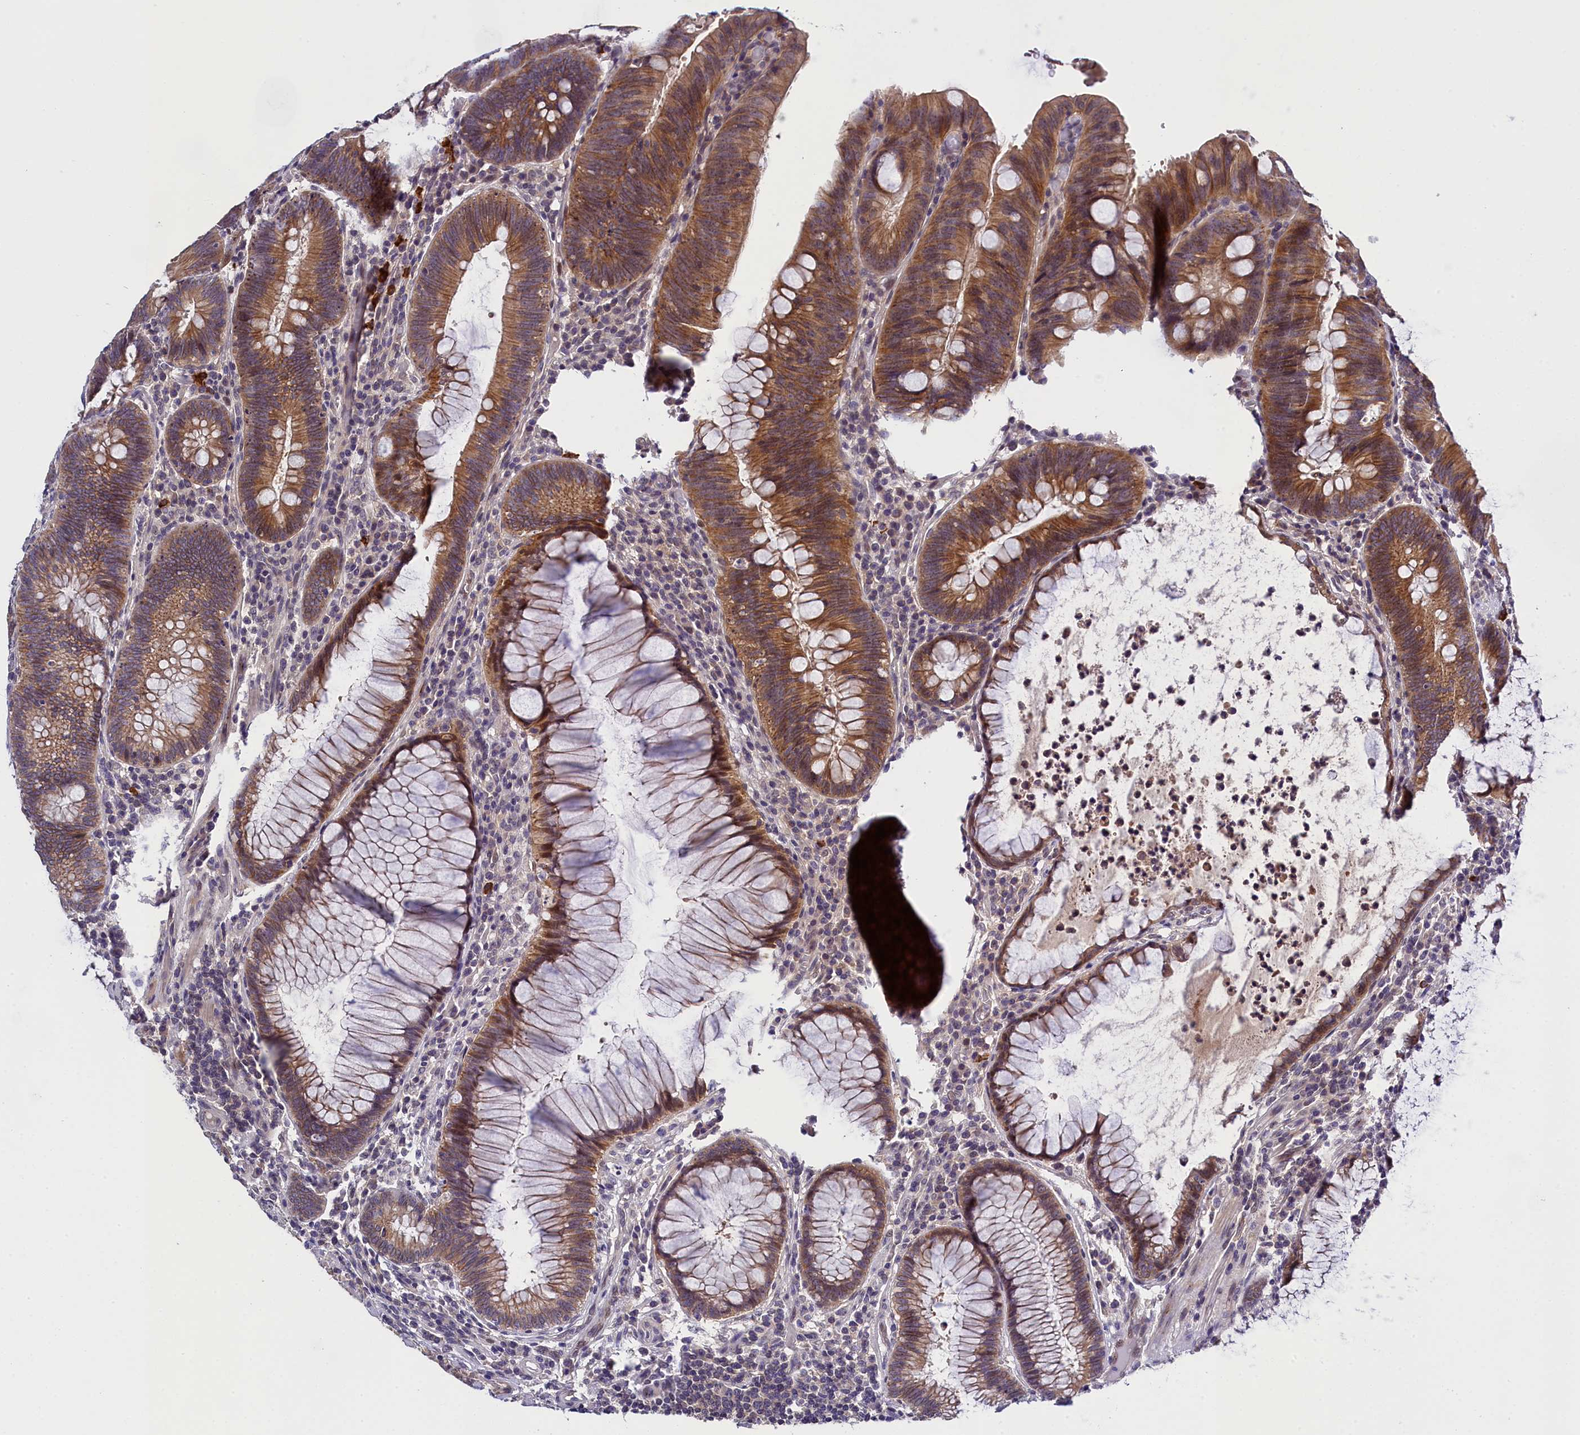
{"staining": {"intensity": "moderate", "quantity": ">75%", "location": "cytoplasmic/membranous"}, "tissue": "colorectal cancer", "cell_type": "Tumor cells", "image_type": "cancer", "snomed": [{"axis": "morphology", "description": "Adenocarcinoma, NOS"}, {"axis": "topography", "description": "Rectum"}], "caption": "Tumor cells show medium levels of moderate cytoplasmic/membranous expression in approximately >75% of cells in human colorectal cancer (adenocarcinoma).", "gene": "ENKD1", "patient": {"sex": "female", "age": 75}}